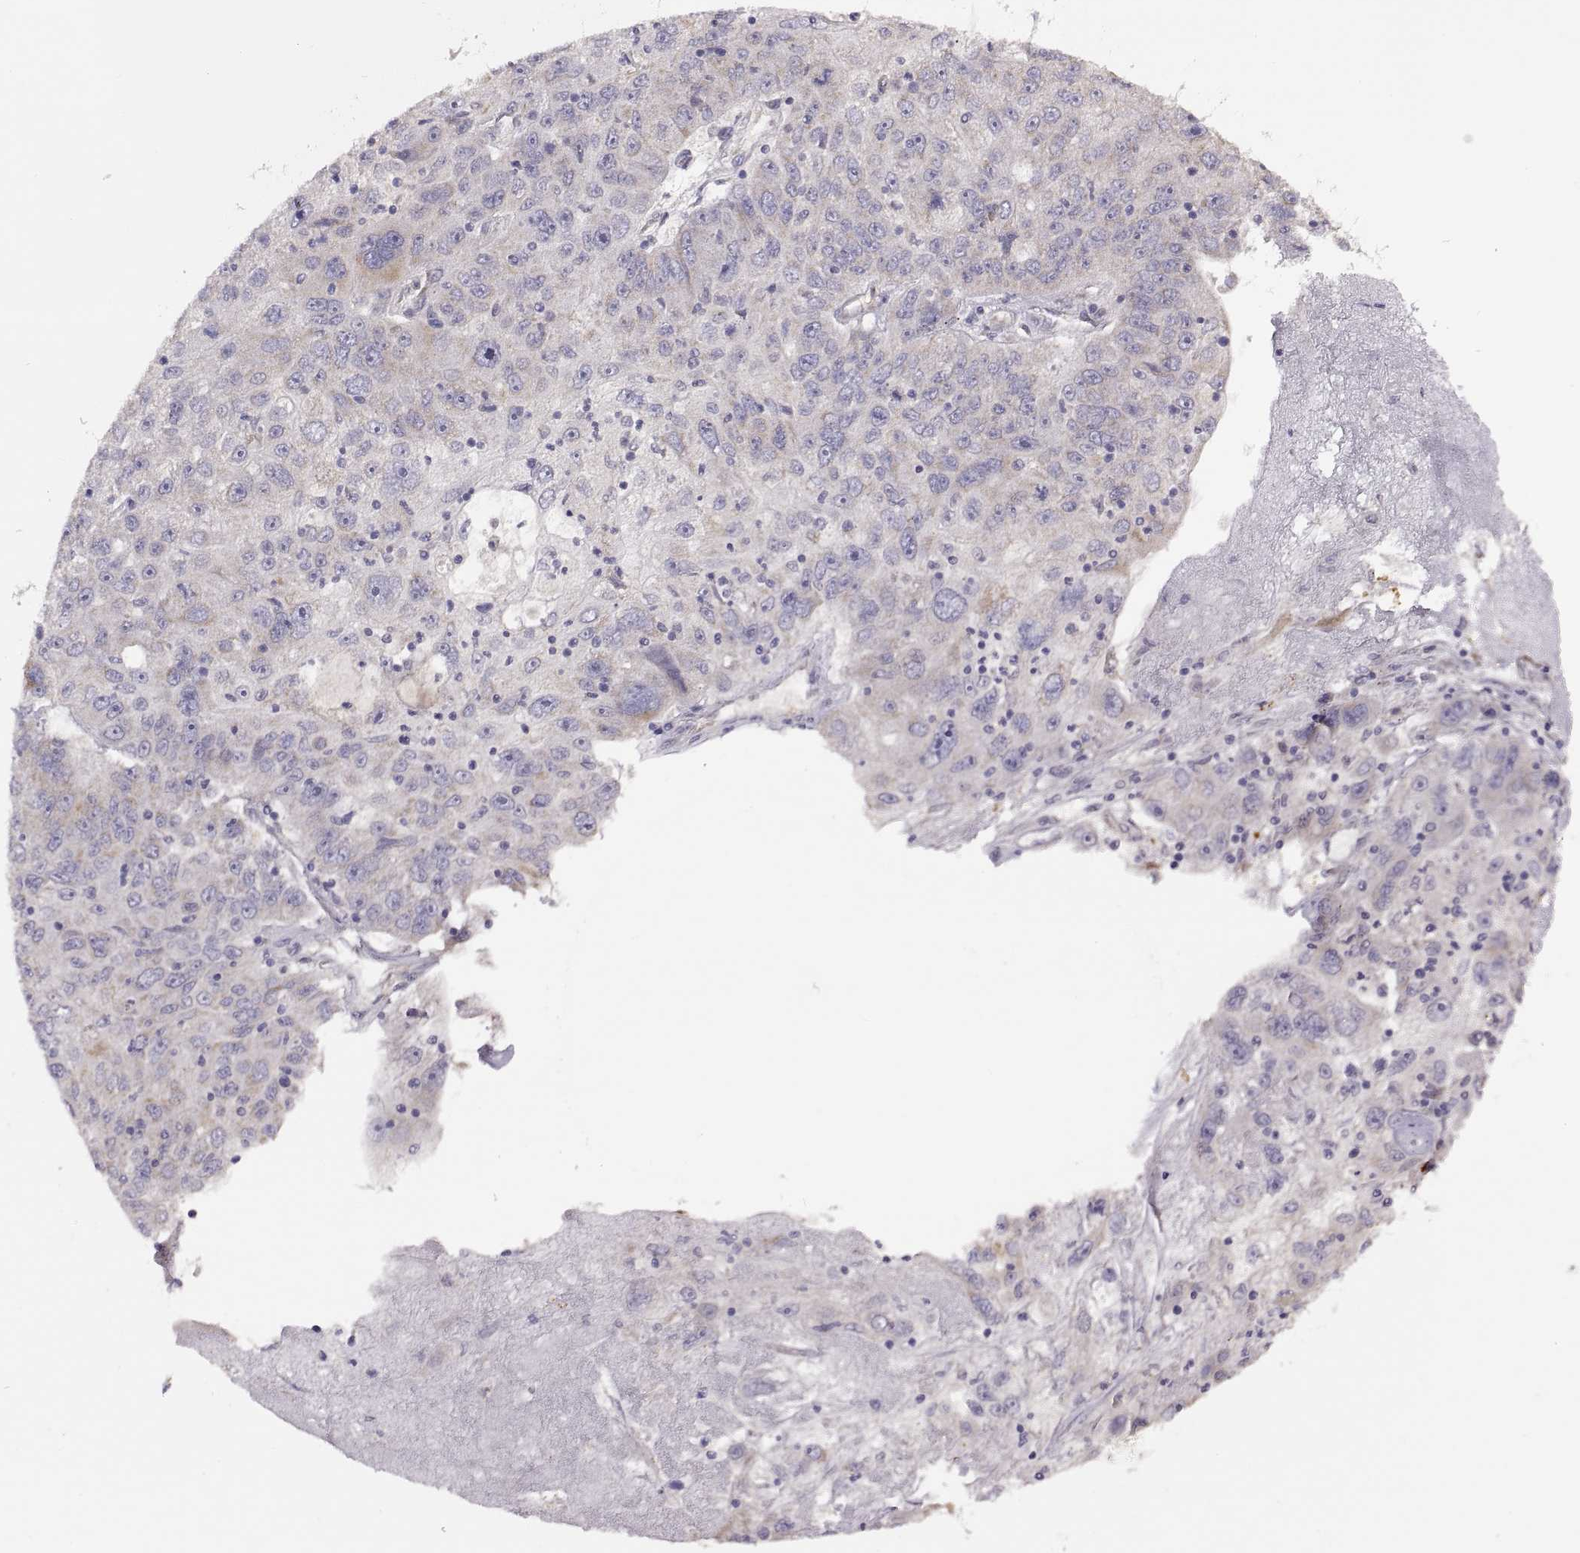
{"staining": {"intensity": "weak", "quantity": "<25%", "location": "cytoplasmic/membranous"}, "tissue": "stomach cancer", "cell_type": "Tumor cells", "image_type": "cancer", "snomed": [{"axis": "morphology", "description": "Adenocarcinoma, NOS"}, {"axis": "topography", "description": "Stomach"}], "caption": "Immunohistochemical staining of human adenocarcinoma (stomach) shows no significant staining in tumor cells.", "gene": "ACSBG2", "patient": {"sex": "male", "age": 56}}